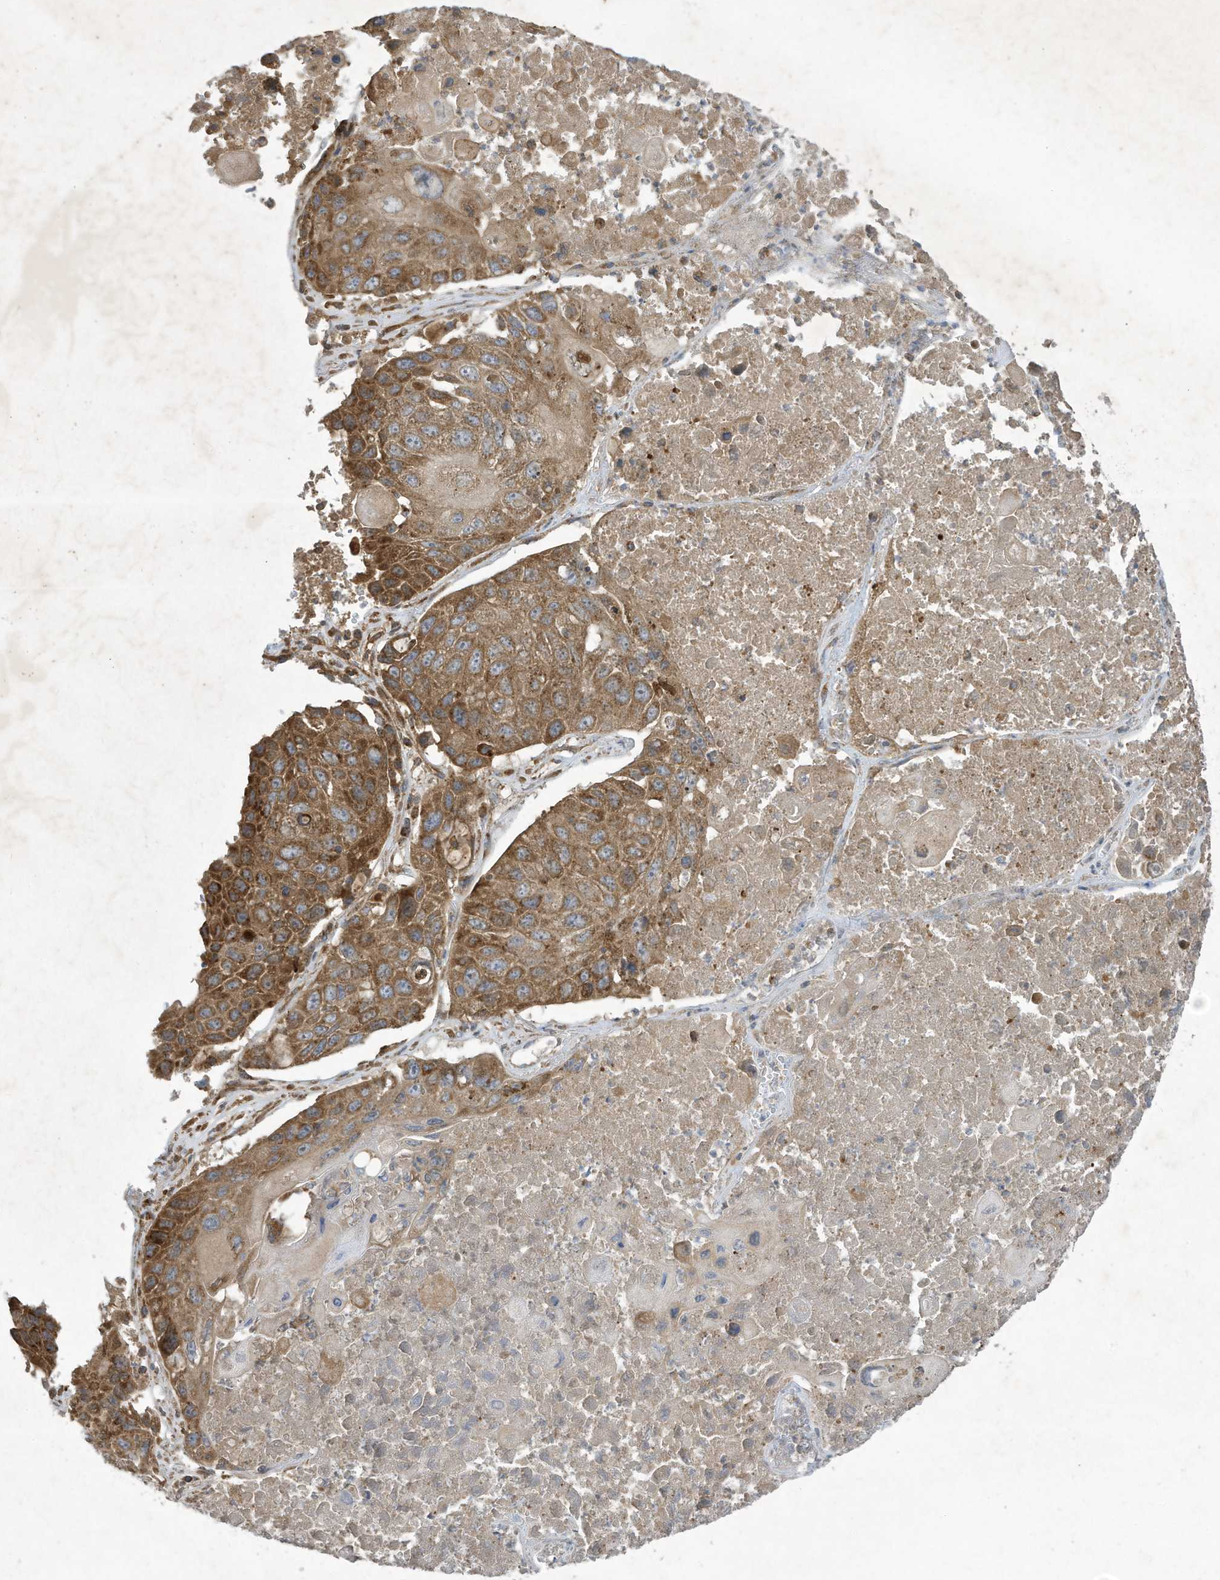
{"staining": {"intensity": "moderate", "quantity": ">75%", "location": "cytoplasmic/membranous"}, "tissue": "lung cancer", "cell_type": "Tumor cells", "image_type": "cancer", "snomed": [{"axis": "morphology", "description": "Squamous cell carcinoma, NOS"}, {"axis": "topography", "description": "Lung"}], "caption": "Immunohistochemistry of lung squamous cell carcinoma shows medium levels of moderate cytoplasmic/membranous staining in approximately >75% of tumor cells.", "gene": "SYNJ2", "patient": {"sex": "male", "age": 61}}